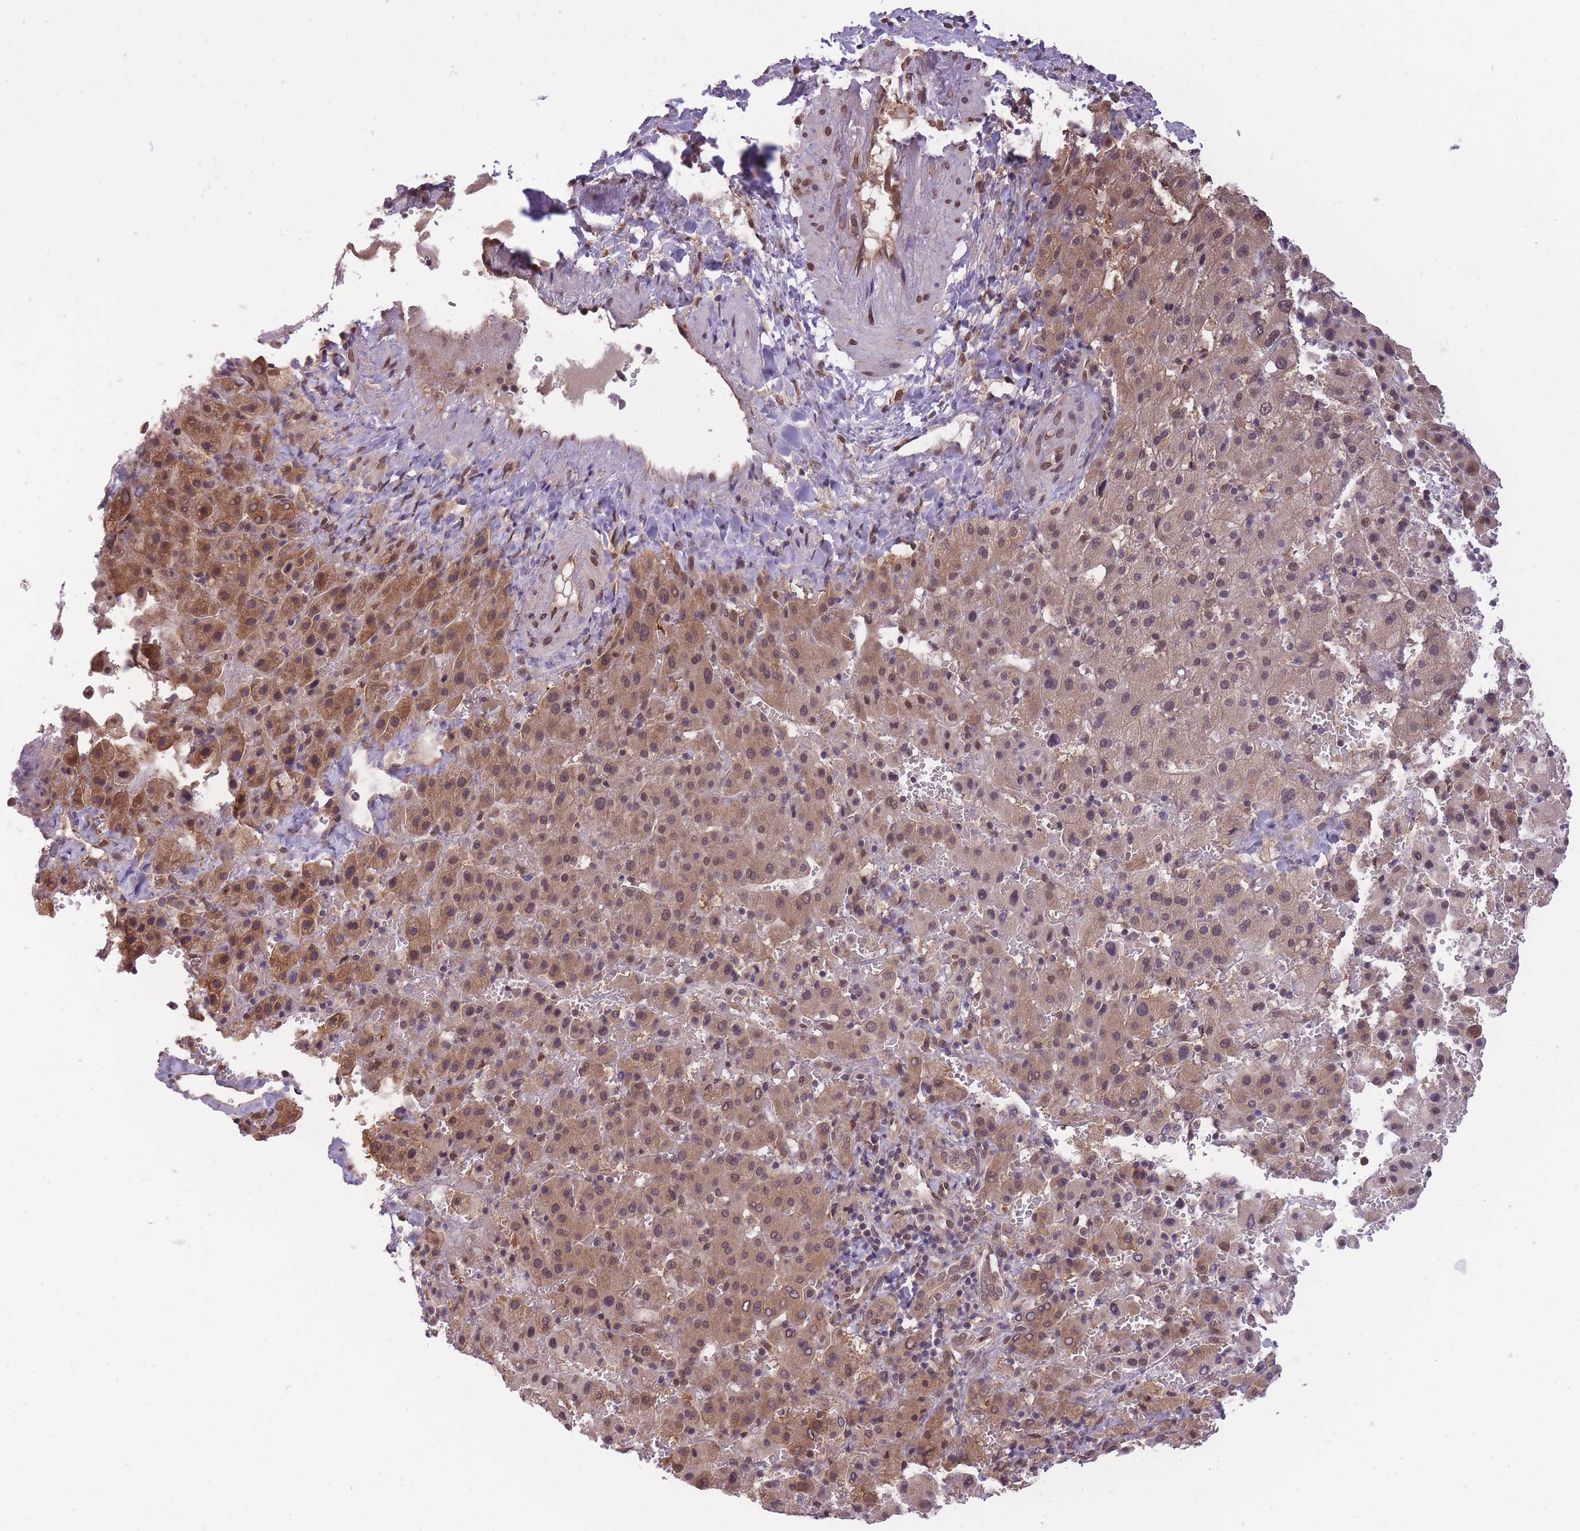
{"staining": {"intensity": "moderate", "quantity": ">75%", "location": "cytoplasmic/membranous,nuclear"}, "tissue": "liver cancer", "cell_type": "Tumor cells", "image_type": "cancer", "snomed": [{"axis": "morphology", "description": "Carcinoma, Hepatocellular, NOS"}, {"axis": "topography", "description": "Liver"}], "caption": "Moderate cytoplasmic/membranous and nuclear expression for a protein is seen in about >75% of tumor cells of hepatocellular carcinoma (liver) using IHC.", "gene": "CDIP1", "patient": {"sex": "female", "age": 58}}